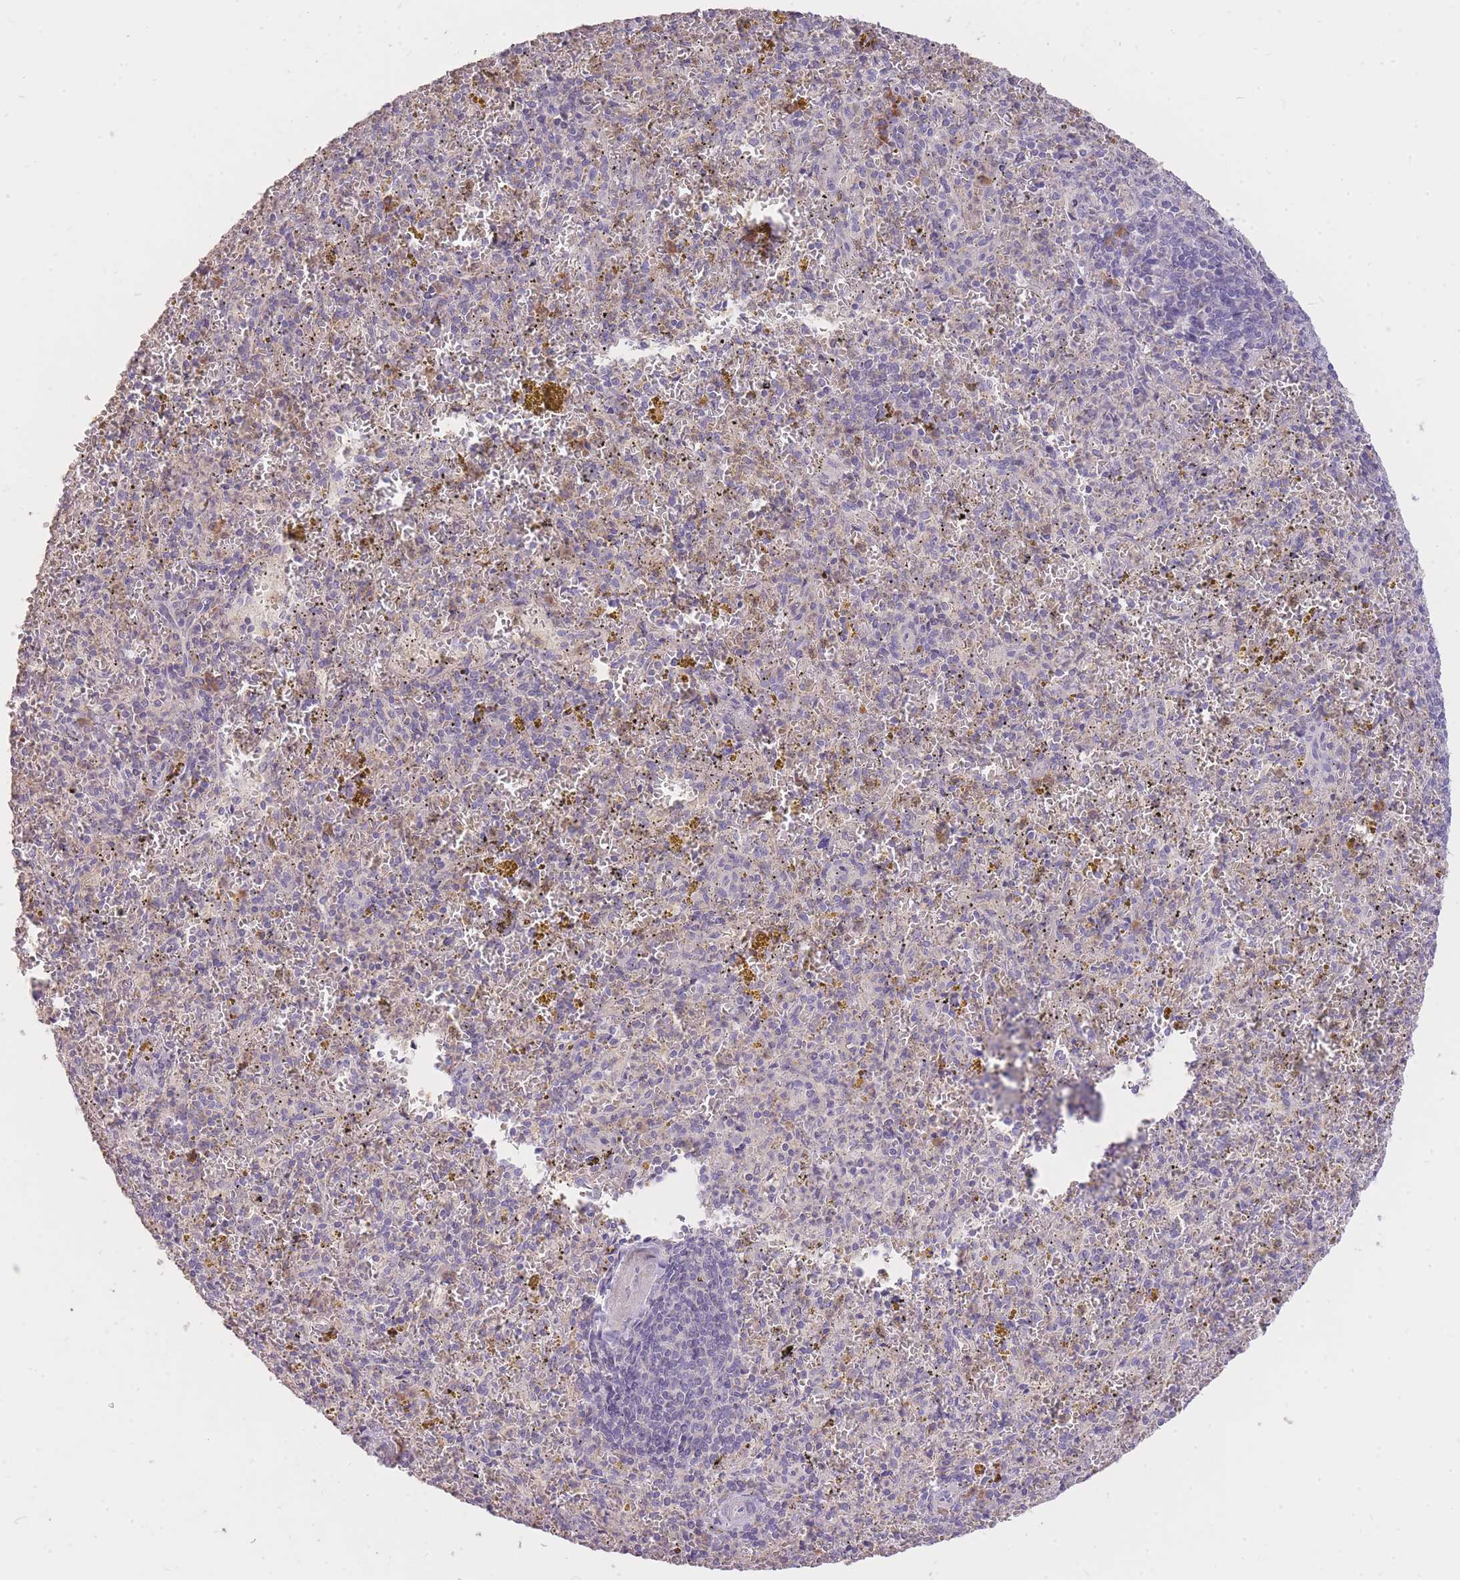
{"staining": {"intensity": "moderate", "quantity": "<25%", "location": "cytoplasmic/membranous"}, "tissue": "spleen", "cell_type": "Cells in red pulp", "image_type": "normal", "snomed": [{"axis": "morphology", "description": "Normal tissue, NOS"}, {"axis": "topography", "description": "Spleen"}], "caption": "An IHC image of normal tissue is shown. Protein staining in brown labels moderate cytoplasmic/membranous positivity in spleen within cells in red pulp.", "gene": "FRG2B", "patient": {"sex": "male", "age": 57}}